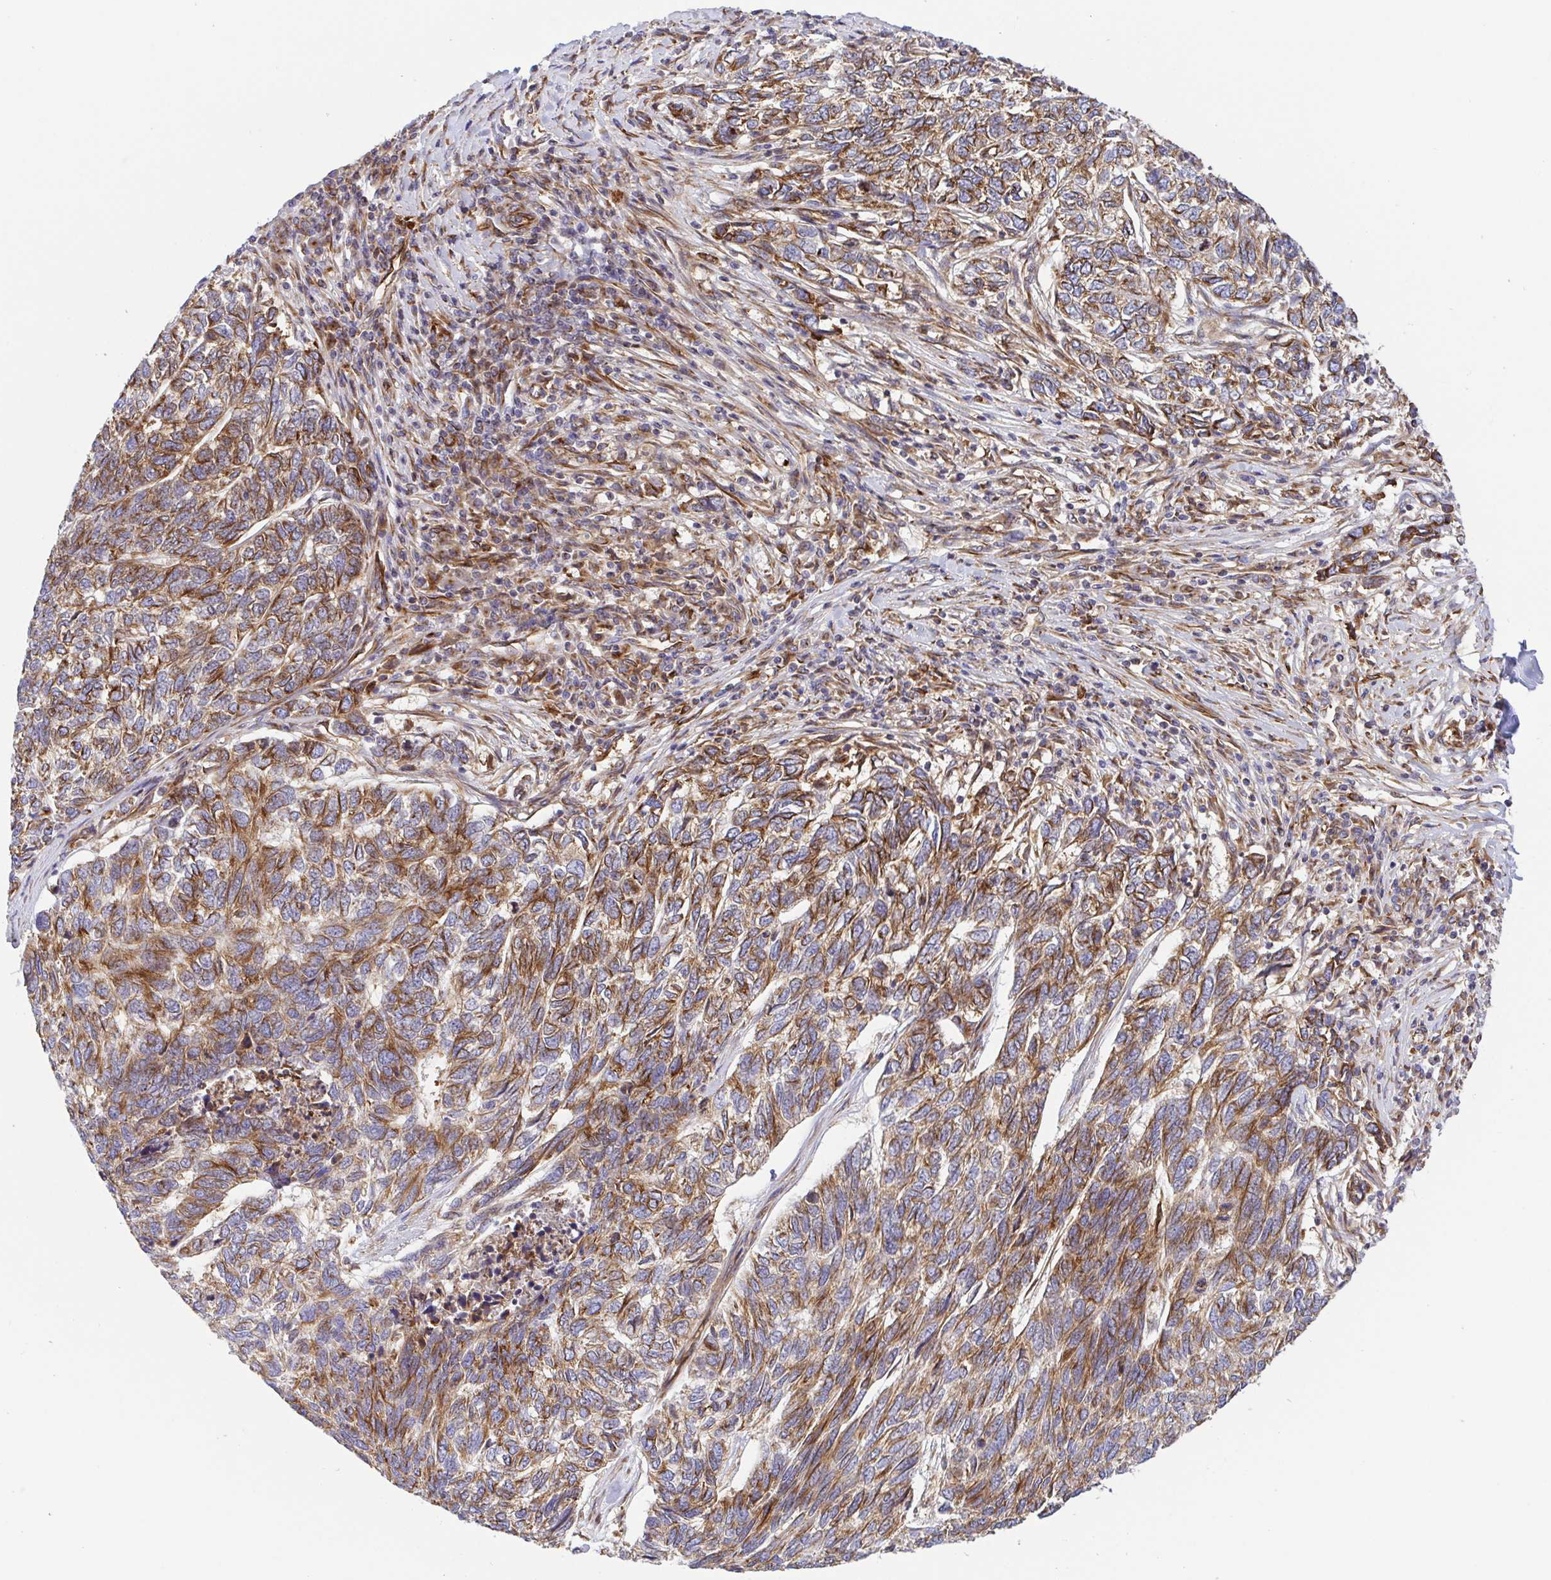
{"staining": {"intensity": "strong", "quantity": ">75%", "location": "cytoplasmic/membranous"}, "tissue": "skin cancer", "cell_type": "Tumor cells", "image_type": "cancer", "snomed": [{"axis": "morphology", "description": "Basal cell carcinoma"}, {"axis": "topography", "description": "Skin"}], "caption": "Protein staining exhibits strong cytoplasmic/membranous expression in approximately >75% of tumor cells in skin cancer (basal cell carcinoma).", "gene": "KIF5B", "patient": {"sex": "female", "age": 65}}